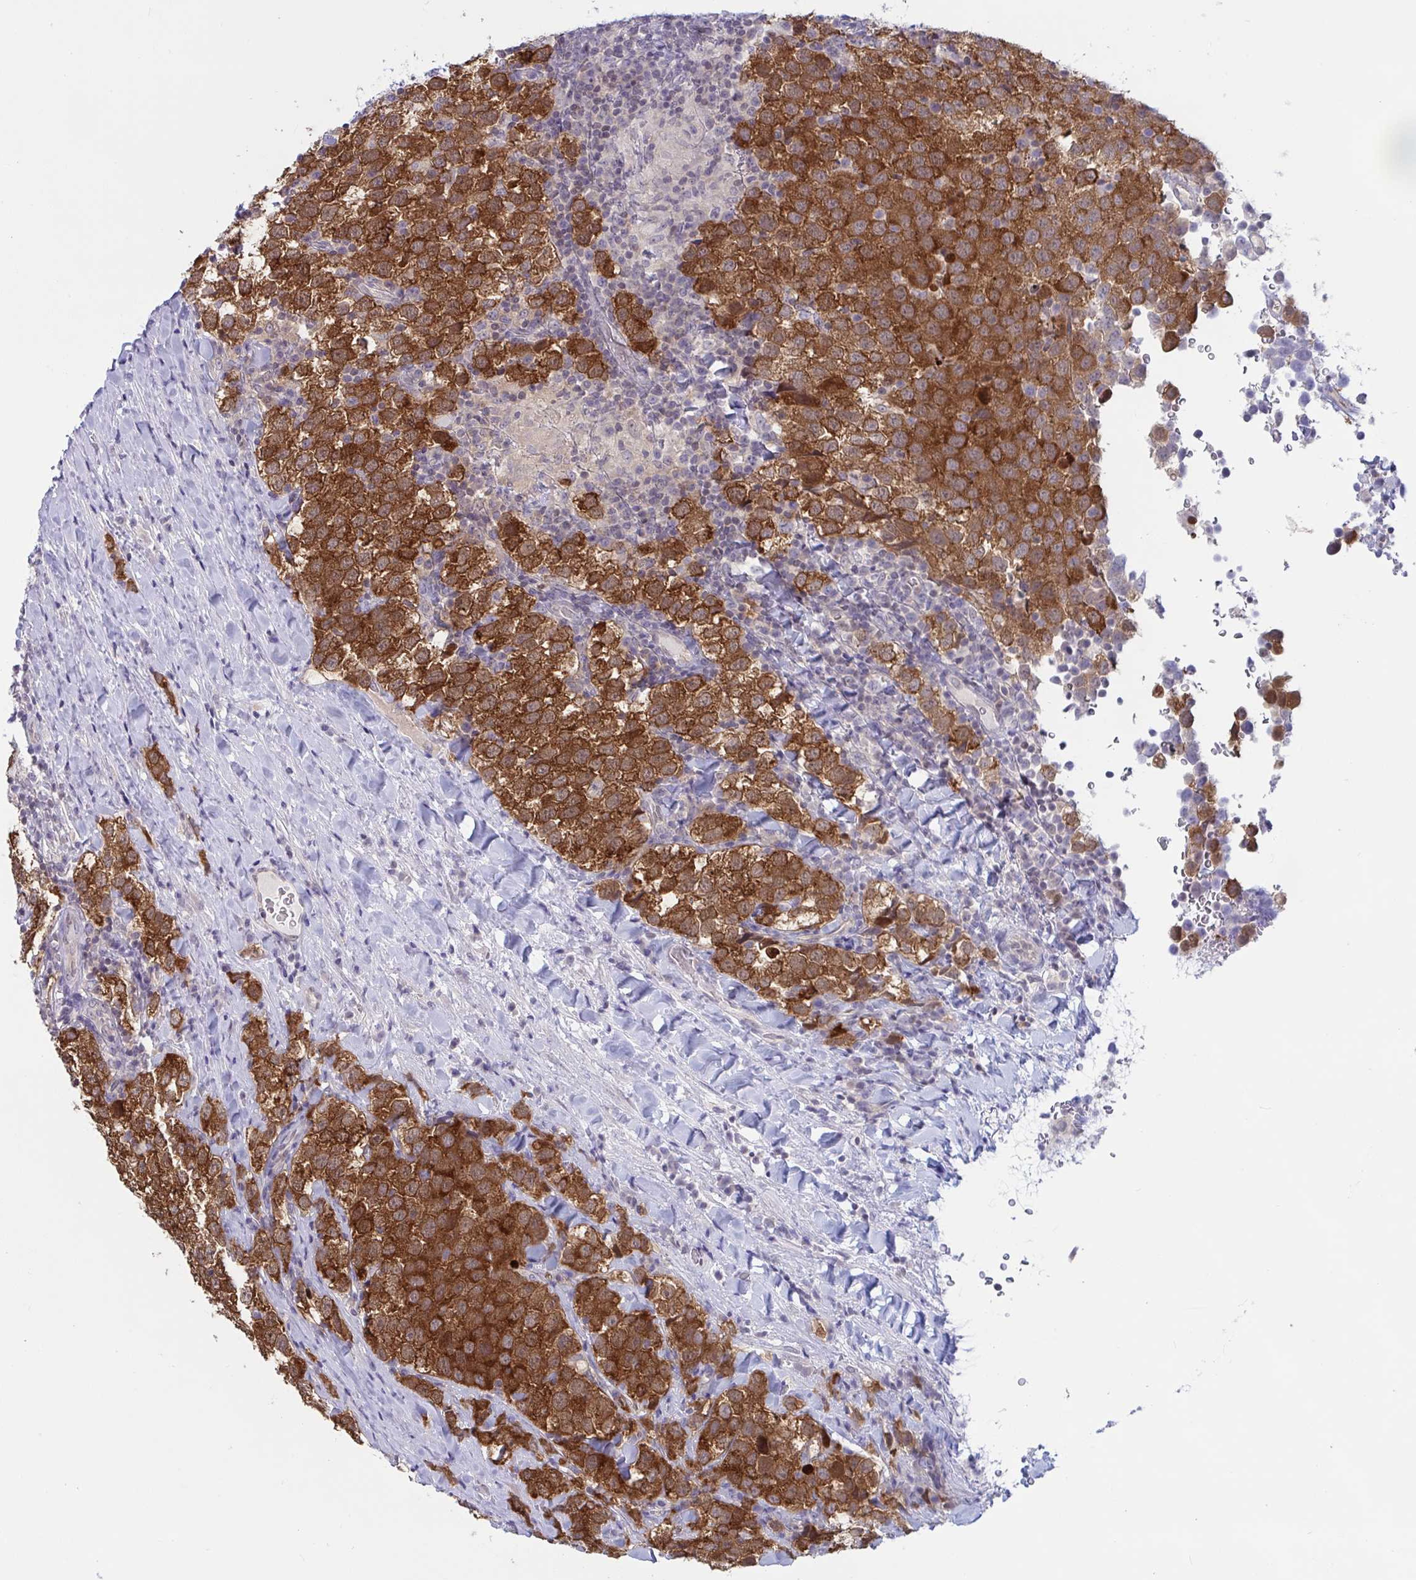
{"staining": {"intensity": "strong", "quantity": ">75%", "location": "cytoplasmic/membranous"}, "tissue": "testis cancer", "cell_type": "Tumor cells", "image_type": "cancer", "snomed": [{"axis": "morphology", "description": "Seminoma, NOS"}, {"axis": "topography", "description": "Testis"}], "caption": "Tumor cells show high levels of strong cytoplasmic/membranous staining in about >75% of cells in human testis cancer (seminoma). (Brightfield microscopy of DAB IHC at high magnification).", "gene": "TSN", "patient": {"sex": "male", "age": 34}}